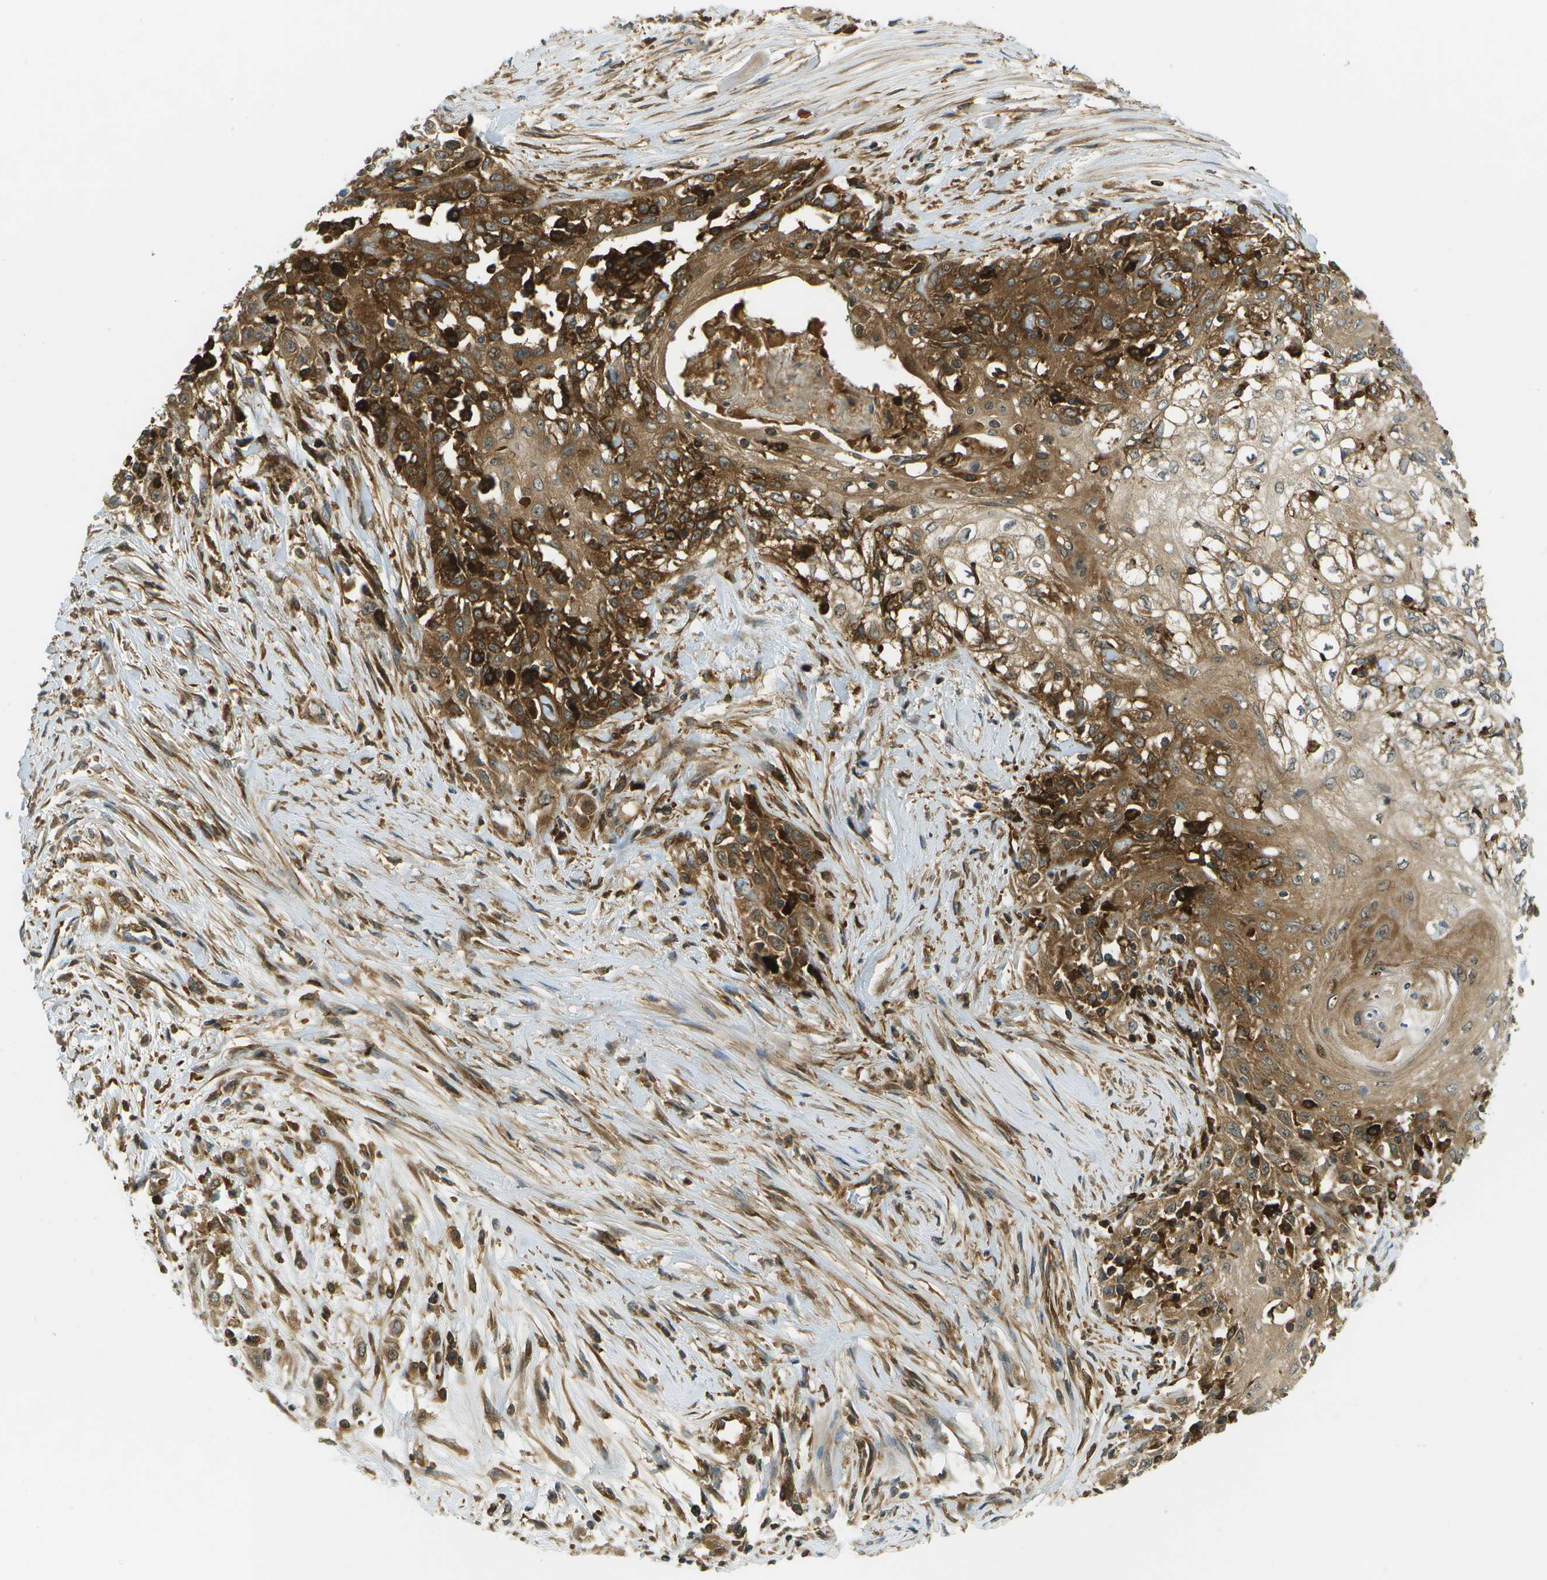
{"staining": {"intensity": "moderate", "quantity": ">75%", "location": "cytoplasmic/membranous"}, "tissue": "skin cancer", "cell_type": "Tumor cells", "image_type": "cancer", "snomed": [{"axis": "morphology", "description": "Squamous cell carcinoma, NOS"}, {"axis": "morphology", "description": "Squamous cell carcinoma, metastatic, NOS"}, {"axis": "topography", "description": "Skin"}, {"axis": "topography", "description": "Lymph node"}], "caption": "Skin squamous cell carcinoma was stained to show a protein in brown. There is medium levels of moderate cytoplasmic/membranous staining in about >75% of tumor cells. Using DAB (brown) and hematoxylin (blue) stains, captured at high magnification using brightfield microscopy.", "gene": "TMTC1", "patient": {"sex": "male", "age": 75}}